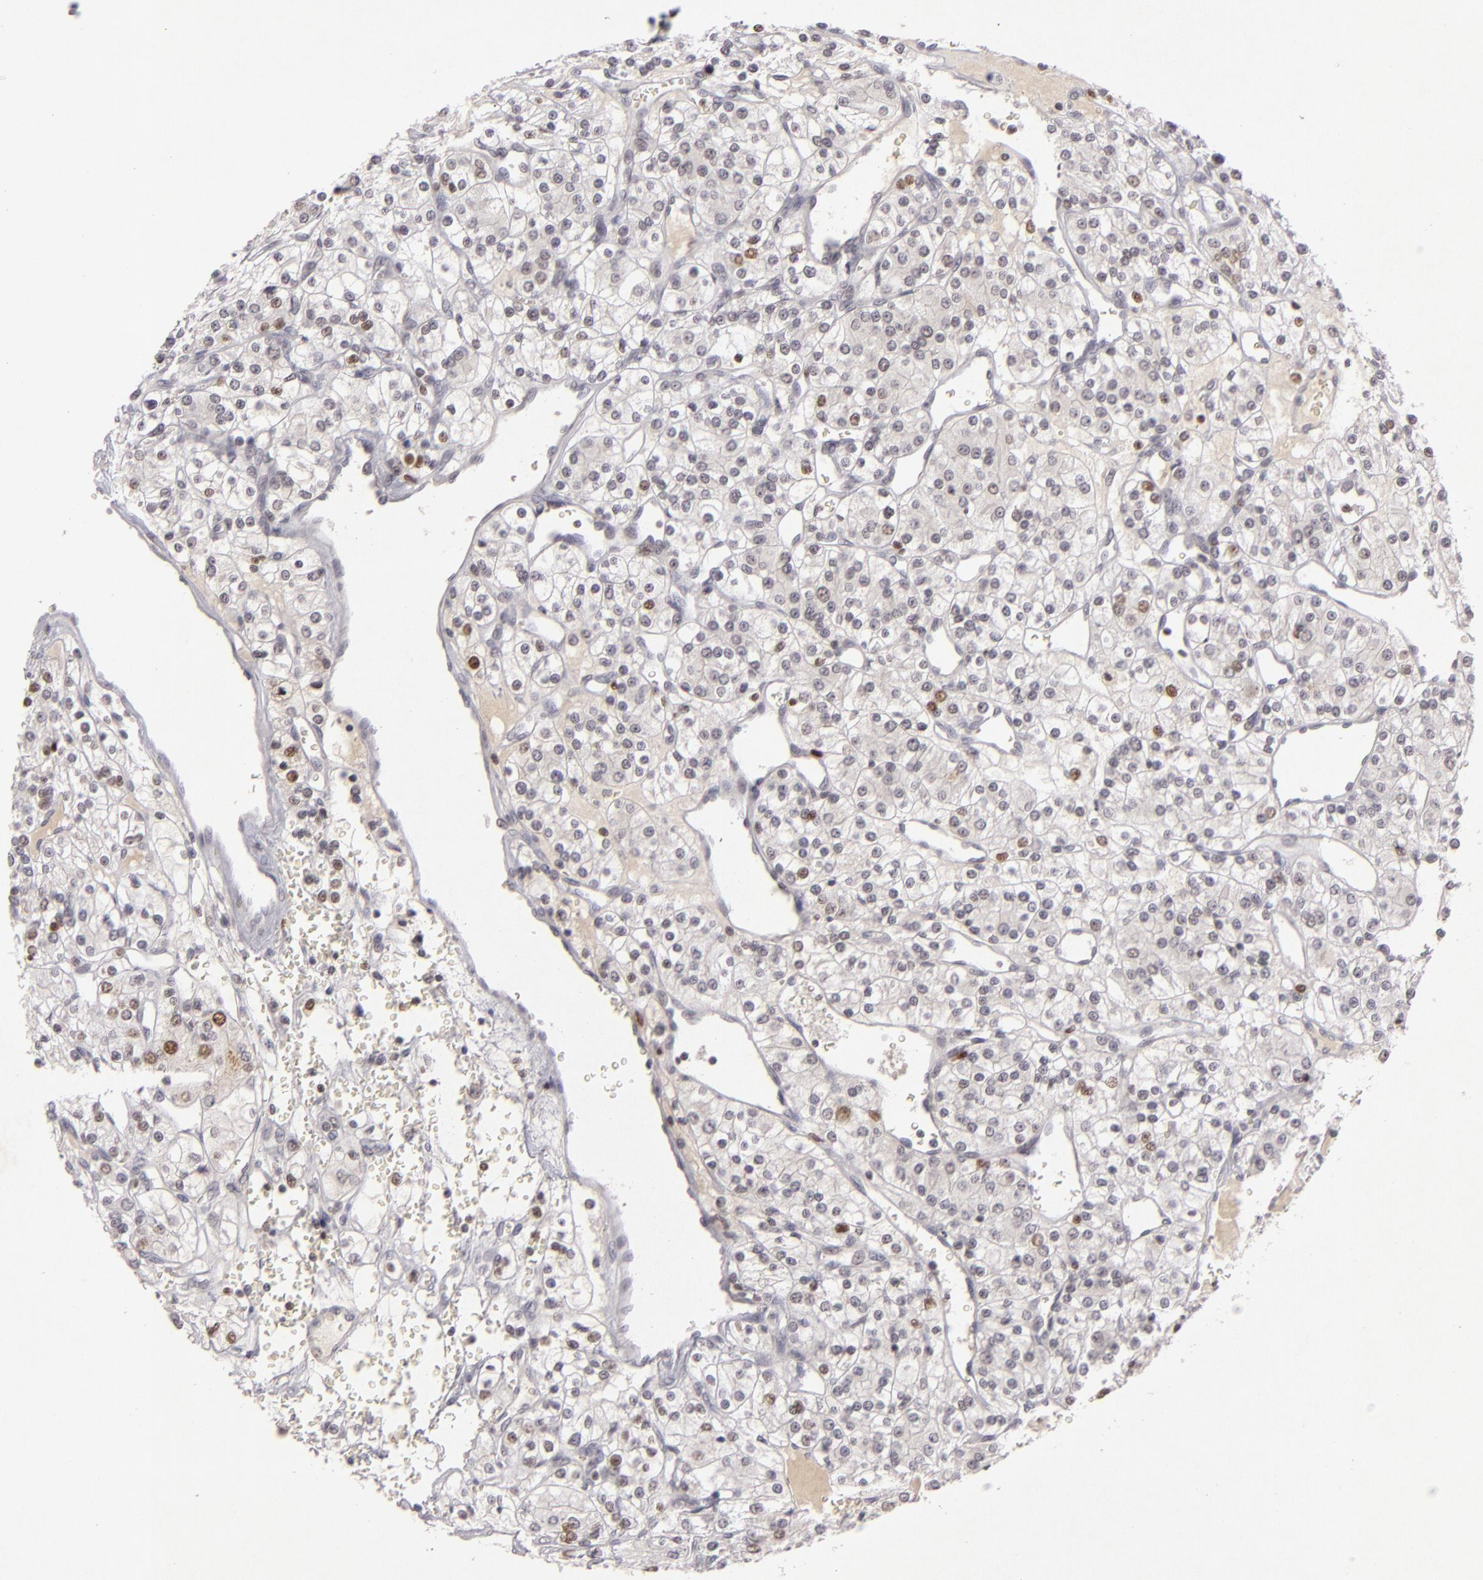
{"staining": {"intensity": "moderate", "quantity": "<25%", "location": "nuclear"}, "tissue": "renal cancer", "cell_type": "Tumor cells", "image_type": "cancer", "snomed": [{"axis": "morphology", "description": "Adenocarcinoma, NOS"}, {"axis": "topography", "description": "Kidney"}], "caption": "An image showing moderate nuclear positivity in about <25% of tumor cells in adenocarcinoma (renal), as visualized by brown immunohistochemical staining.", "gene": "FEN1", "patient": {"sex": "female", "age": 62}}